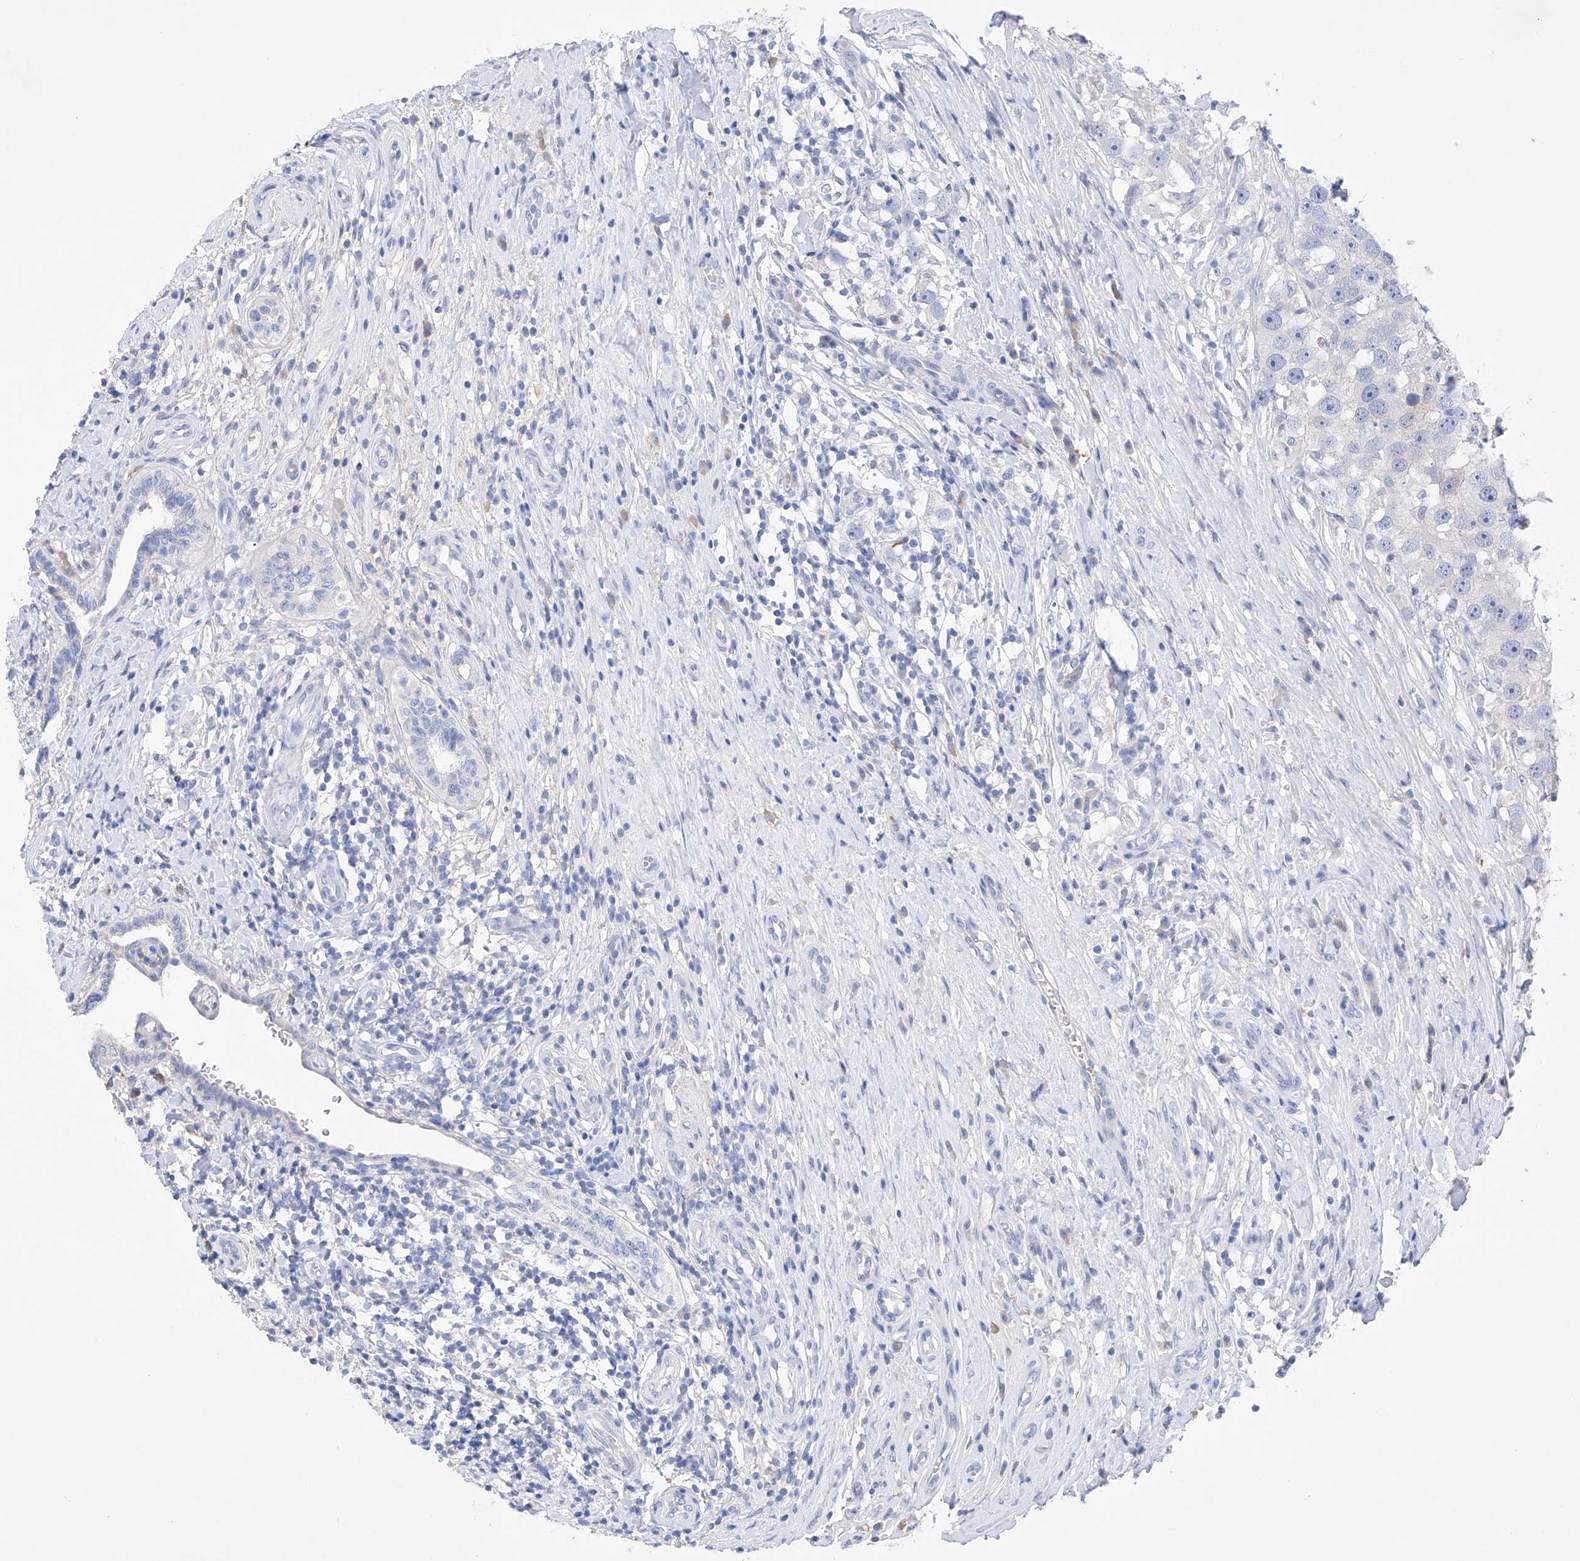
{"staining": {"intensity": "negative", "quantity": "none", "location": "none"}, "tissue": "testis cancer", "cell_type": "Tumor cells", "image_type": "cancer", "snomed": [{"axis": "morphology", "description": "Seminoma, NOS"}, {"axis": "topography", "description": "Testis"}], "caption": "This is a micrograph of immunohistochemistry (IHC) staining of testis cancer, which shows no positivity in tumor cells. (Brightfield microscopy of DAB immunohistochemistry (IHC) at high magnification).", "gene": "LURAP1", "patient": {"sex": "male", "age": 49}}